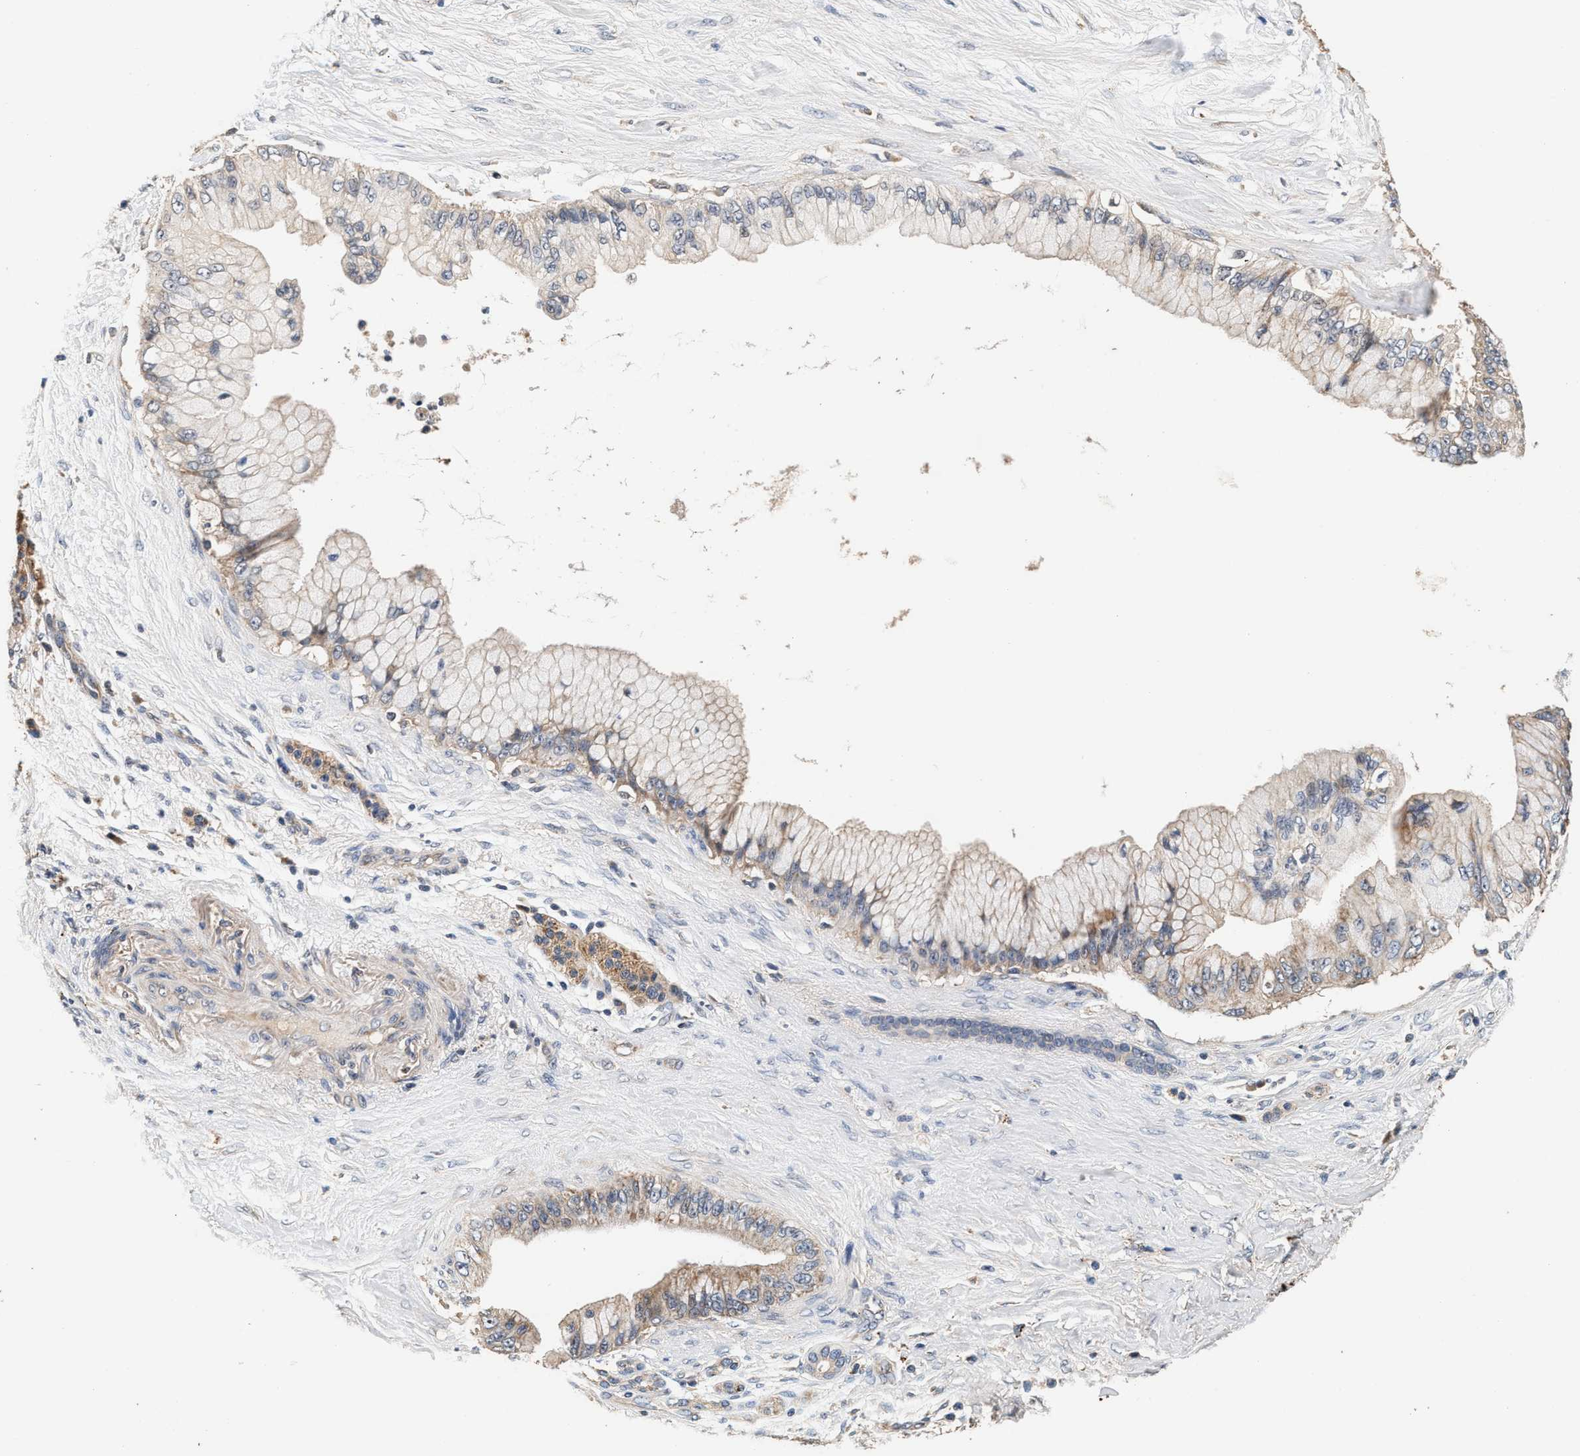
{"staining": {"intensity": "weak", "quantity": "25%-75%", "location": "cytoplasmic/membranous"}, "tissue": "pancreatic cancer", "cell_type": "Tumor cells", "image_type": "cancer", "snomed": [{"axis": "morphology", "description": "Adenocarcinoma, NOS"}, {"axis": "topography", "description": "Pancreas"}], "caption": "Weak cytoplasmic/membranous staining is appreciated in about 25%-75% of tumor cells in pancreatic cancer.", "gene": "PTGR3", "patient": {"sex": "male", "age": 59}}